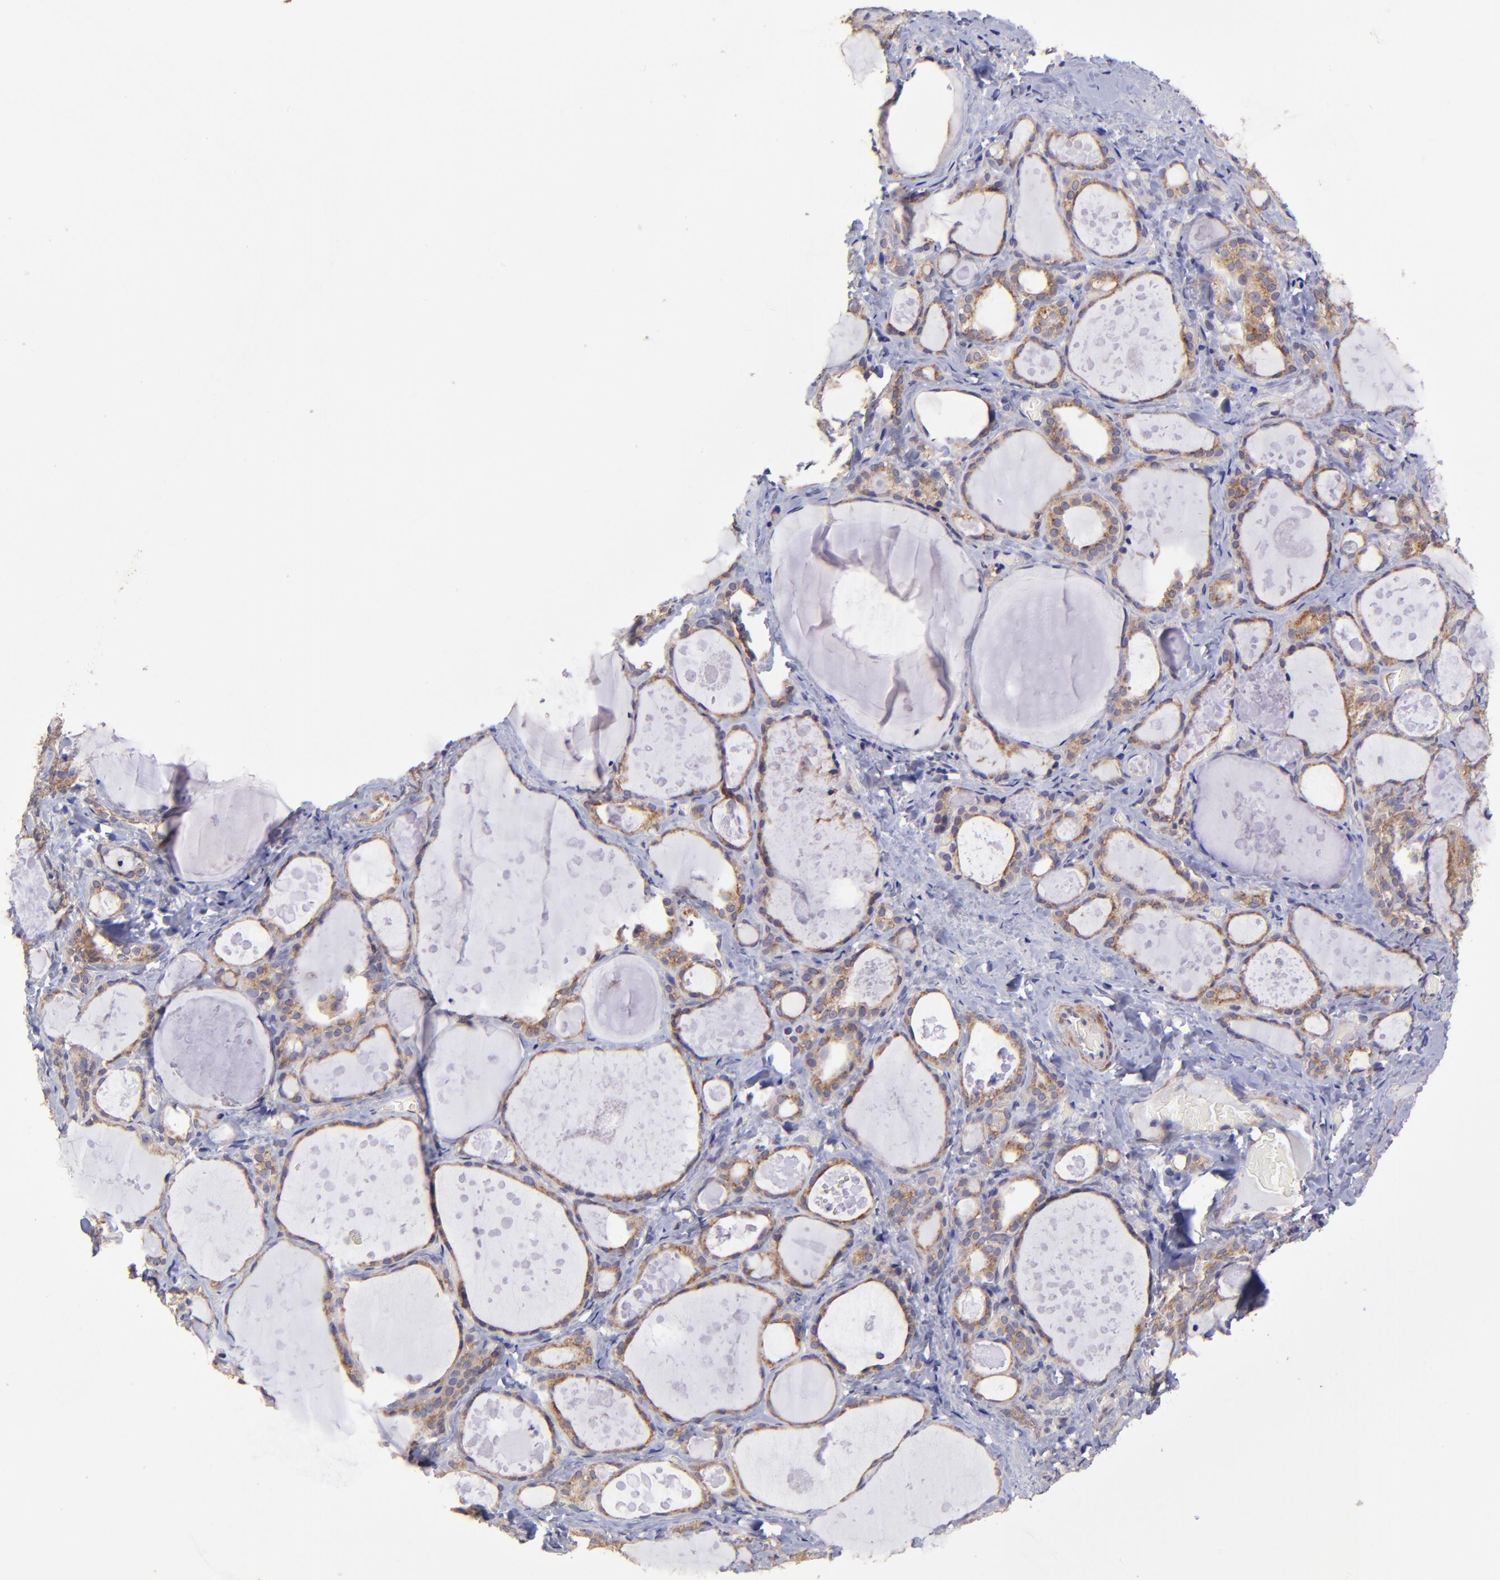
{"staining": {"intensity": "moderate", "quantity": ">75%", "location": "cytoplasmic/membranous"}, "tissue": "thyroid gland", "cell_type": "Glandular cells", "image_type": "normal", "snomed": [{"axis": "morphology", "description": "Normal tissue, NOS"}, {"axis": "topography", "description": "Thyroid gland"}], "caption": "Thyroid gland stained for a protein displays moderate cytoplasmic/membranous positivity in glandular cells. Using DAB (3,3'-diaminobenzidine) (brown) and hematoxylin (blue) stains, captured at high magnification using brightfield microscopy.", "gene": "NSF", "patient": {"sex": "female", "age": 75}}